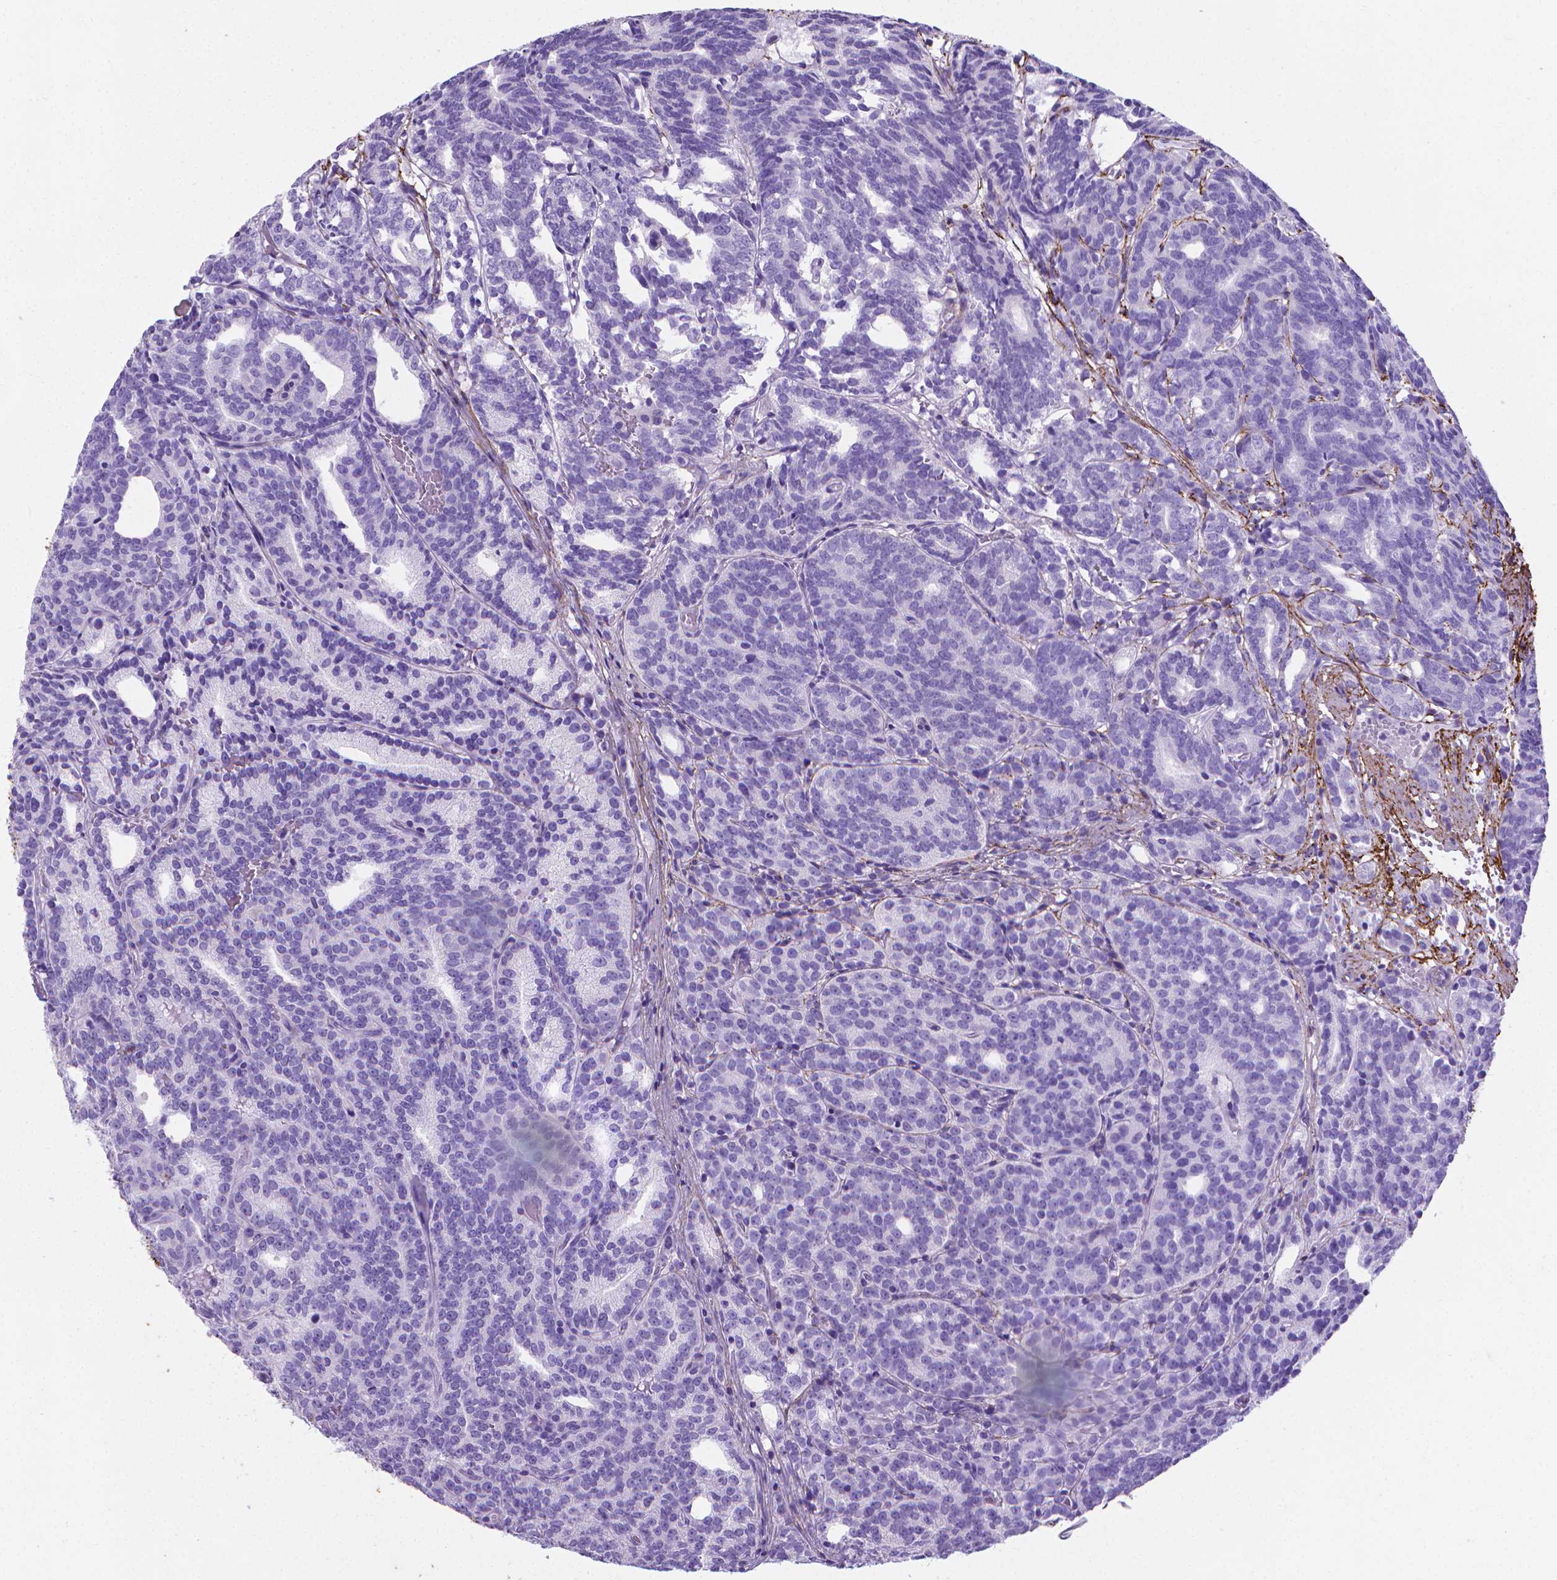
{"staining": {"intensity": "negative", "quantity": "none", "location": "none"}, "tissue": "prostate cancer", "cell_type": "Tumor cells", "image_type": "cancer", "snomed": [{"axis": "morphology", "description": "Adenocarcinoma, High grade"}, {"axis": "topography", "description": "Prostate"}], "caption": "Tumor cells are negative for brown protein staining in prostate adenocarcinoma (high-grade). The staining is performed using DAB brown chromogen with nuclei counter-stained in using hematoxylin.", "gene": "MFAP2", "patient": {"sex": "male", "age": 53}}